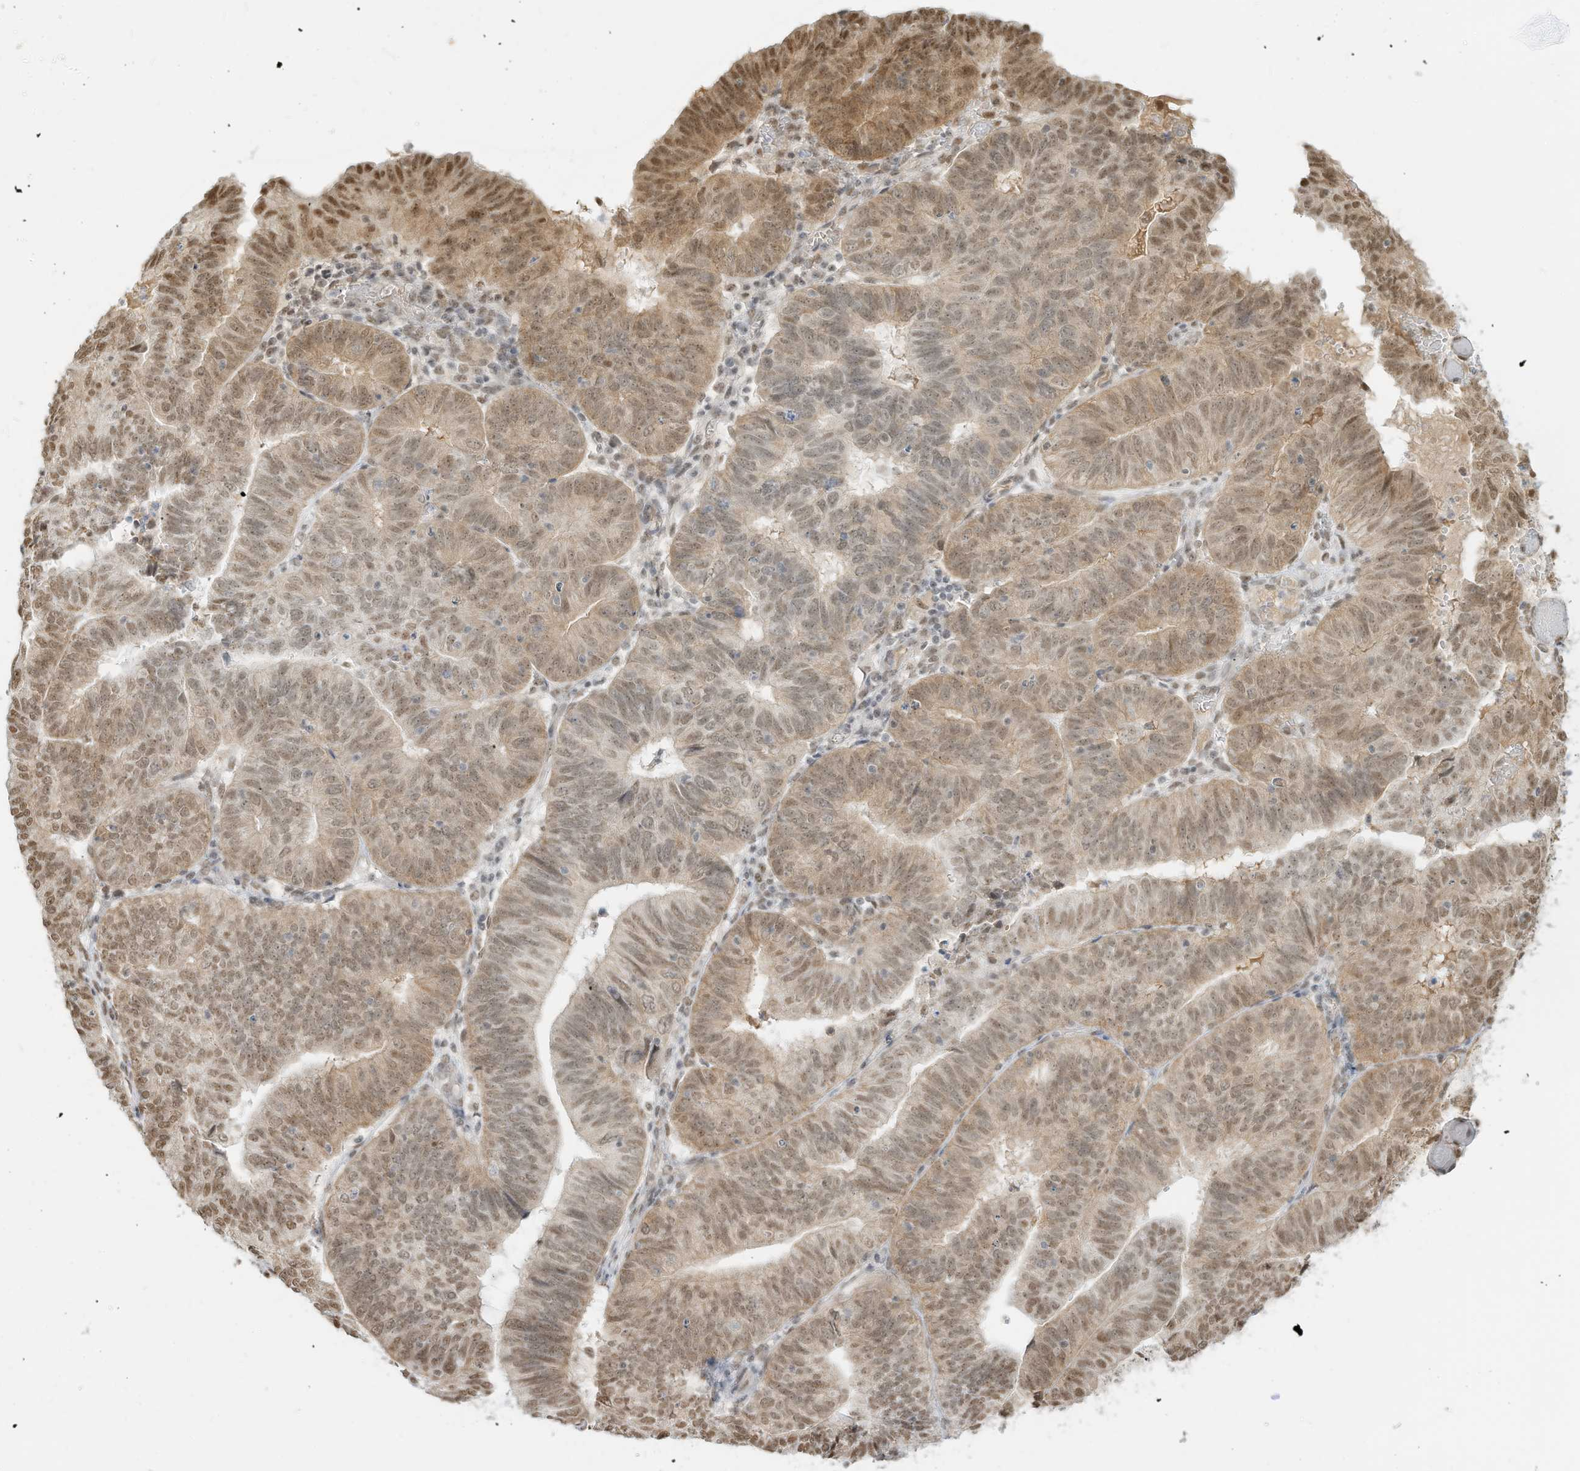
{"staining": {"intensity": "moderate", "quantity": ">75%", "location": "cytoplasmic/membranous,nuclear"}, "tissue": "endometrial cancer", "cell_type": "Tumor cells", "image_type": "cancer", "snomed": [{"axis": "morphology", "description": "Adenocarcinoma, NOS"}, {"axis": "topography", "description": "Uterus"}], "caption": "A high-resolution micrograph shows immunohistochemistry (IHC) staining of endometrial adenocarcinoma, which exhibits moderate cytoplasmic/membranous and nuclear positivity in approximately >75% of tumor cells.", "gene": "NHSL1", "patient": {"sex": "female", "age": 77}}